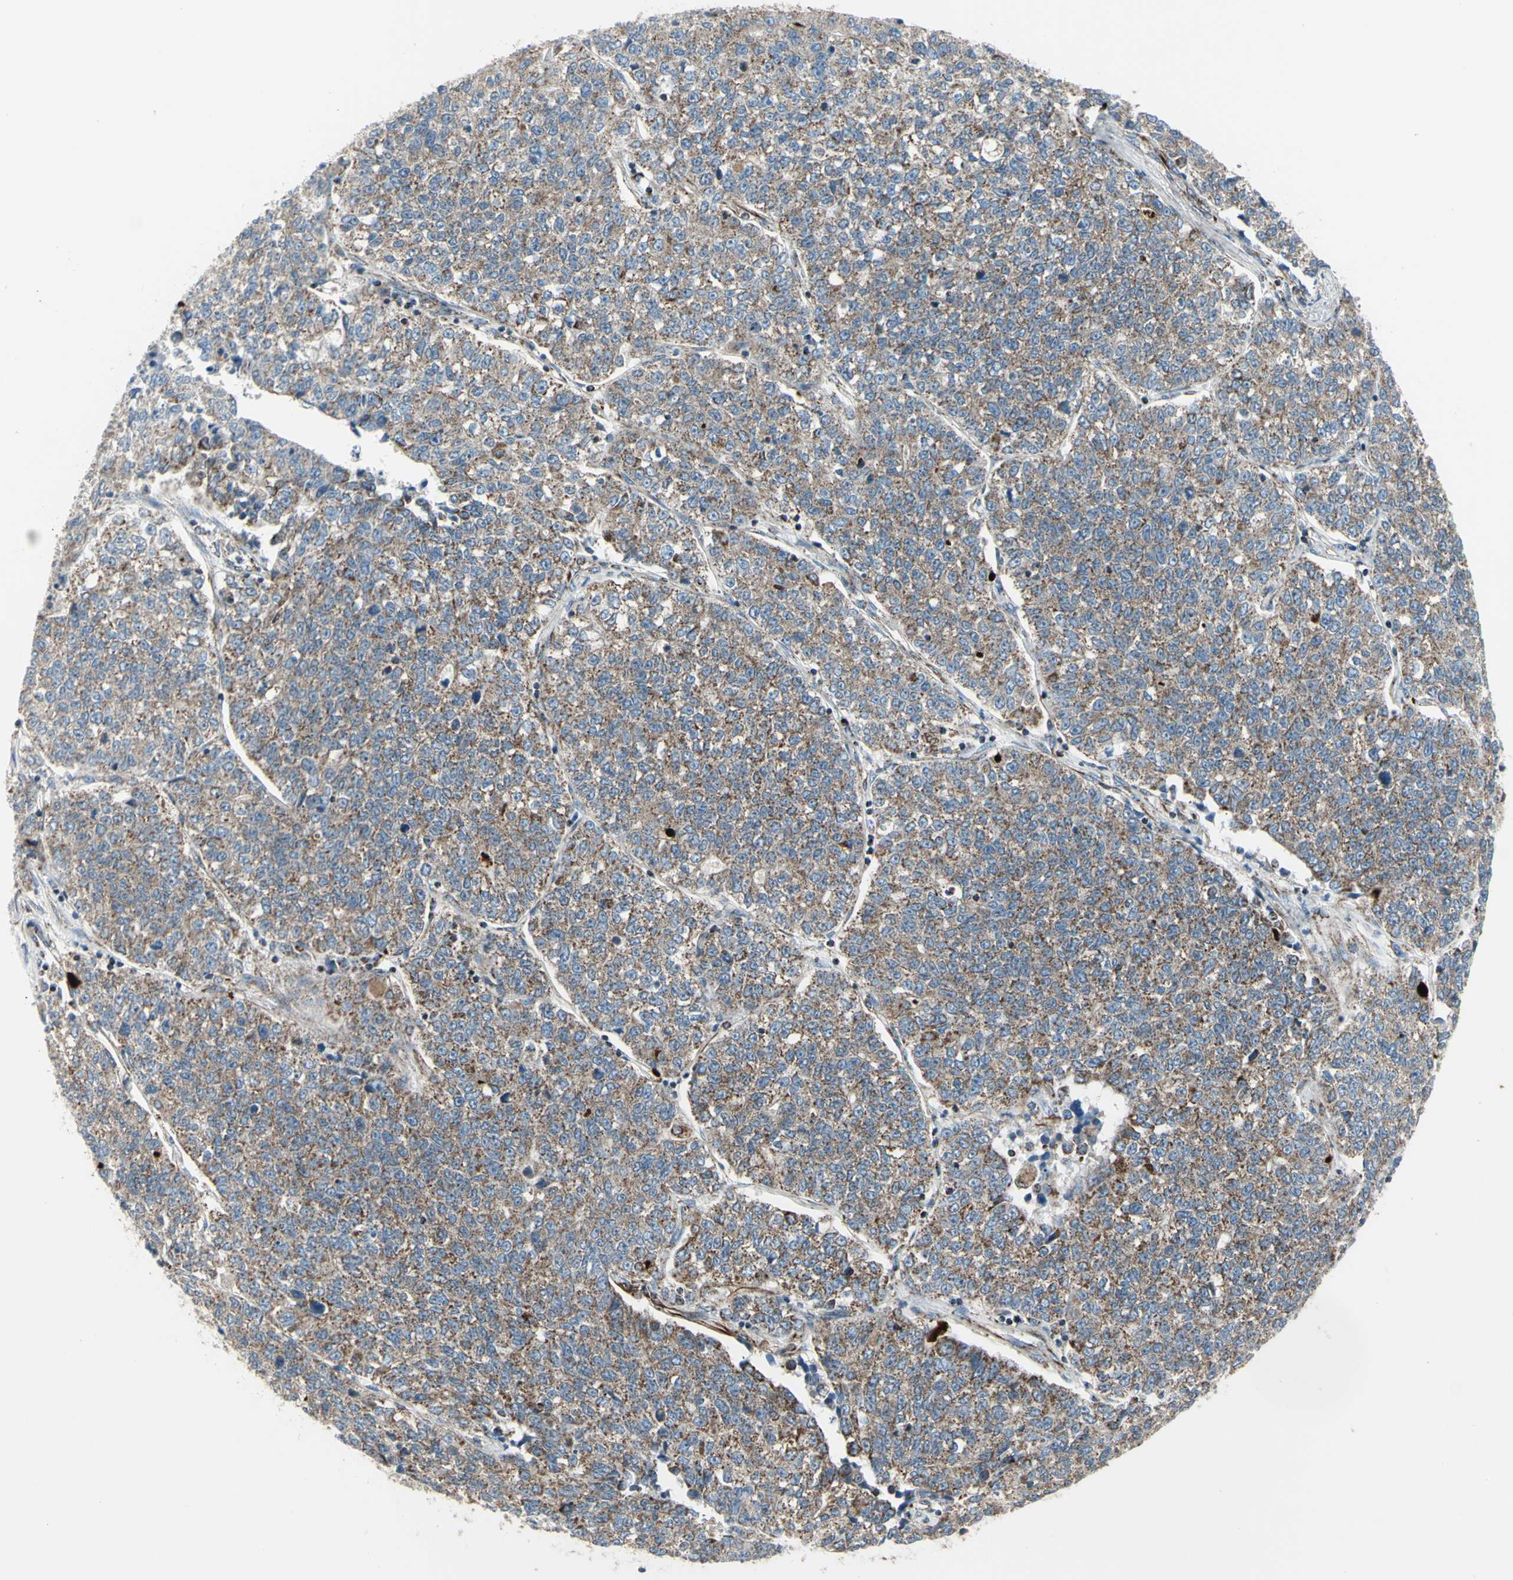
{"staining": {"intensity": "weak", "quantity": ">75%", "location": "cytoplasmic/membranous"}, "tissue": "lung cancer", "cell_type": "Tumor cells", "image_type": "cancer", "snomed": [{"axis": "morphology", "description": "Adenocarcinoma, NOS"}, {"axis": "topography", "description": "Lung"}], "caption": "Lung cancer (adenocarcinoma) was stained to show a protein in brown. There is low levels of weak cytoplasmic/membranous staining in about >75% of tumor cells. The staining is performed using DAB brown chromogen to label protein expression. The nuclei are counter-stained blue using hematoxylin.", "gene": "FAM171B", "patient": {"sex": "male", "age": 49}}